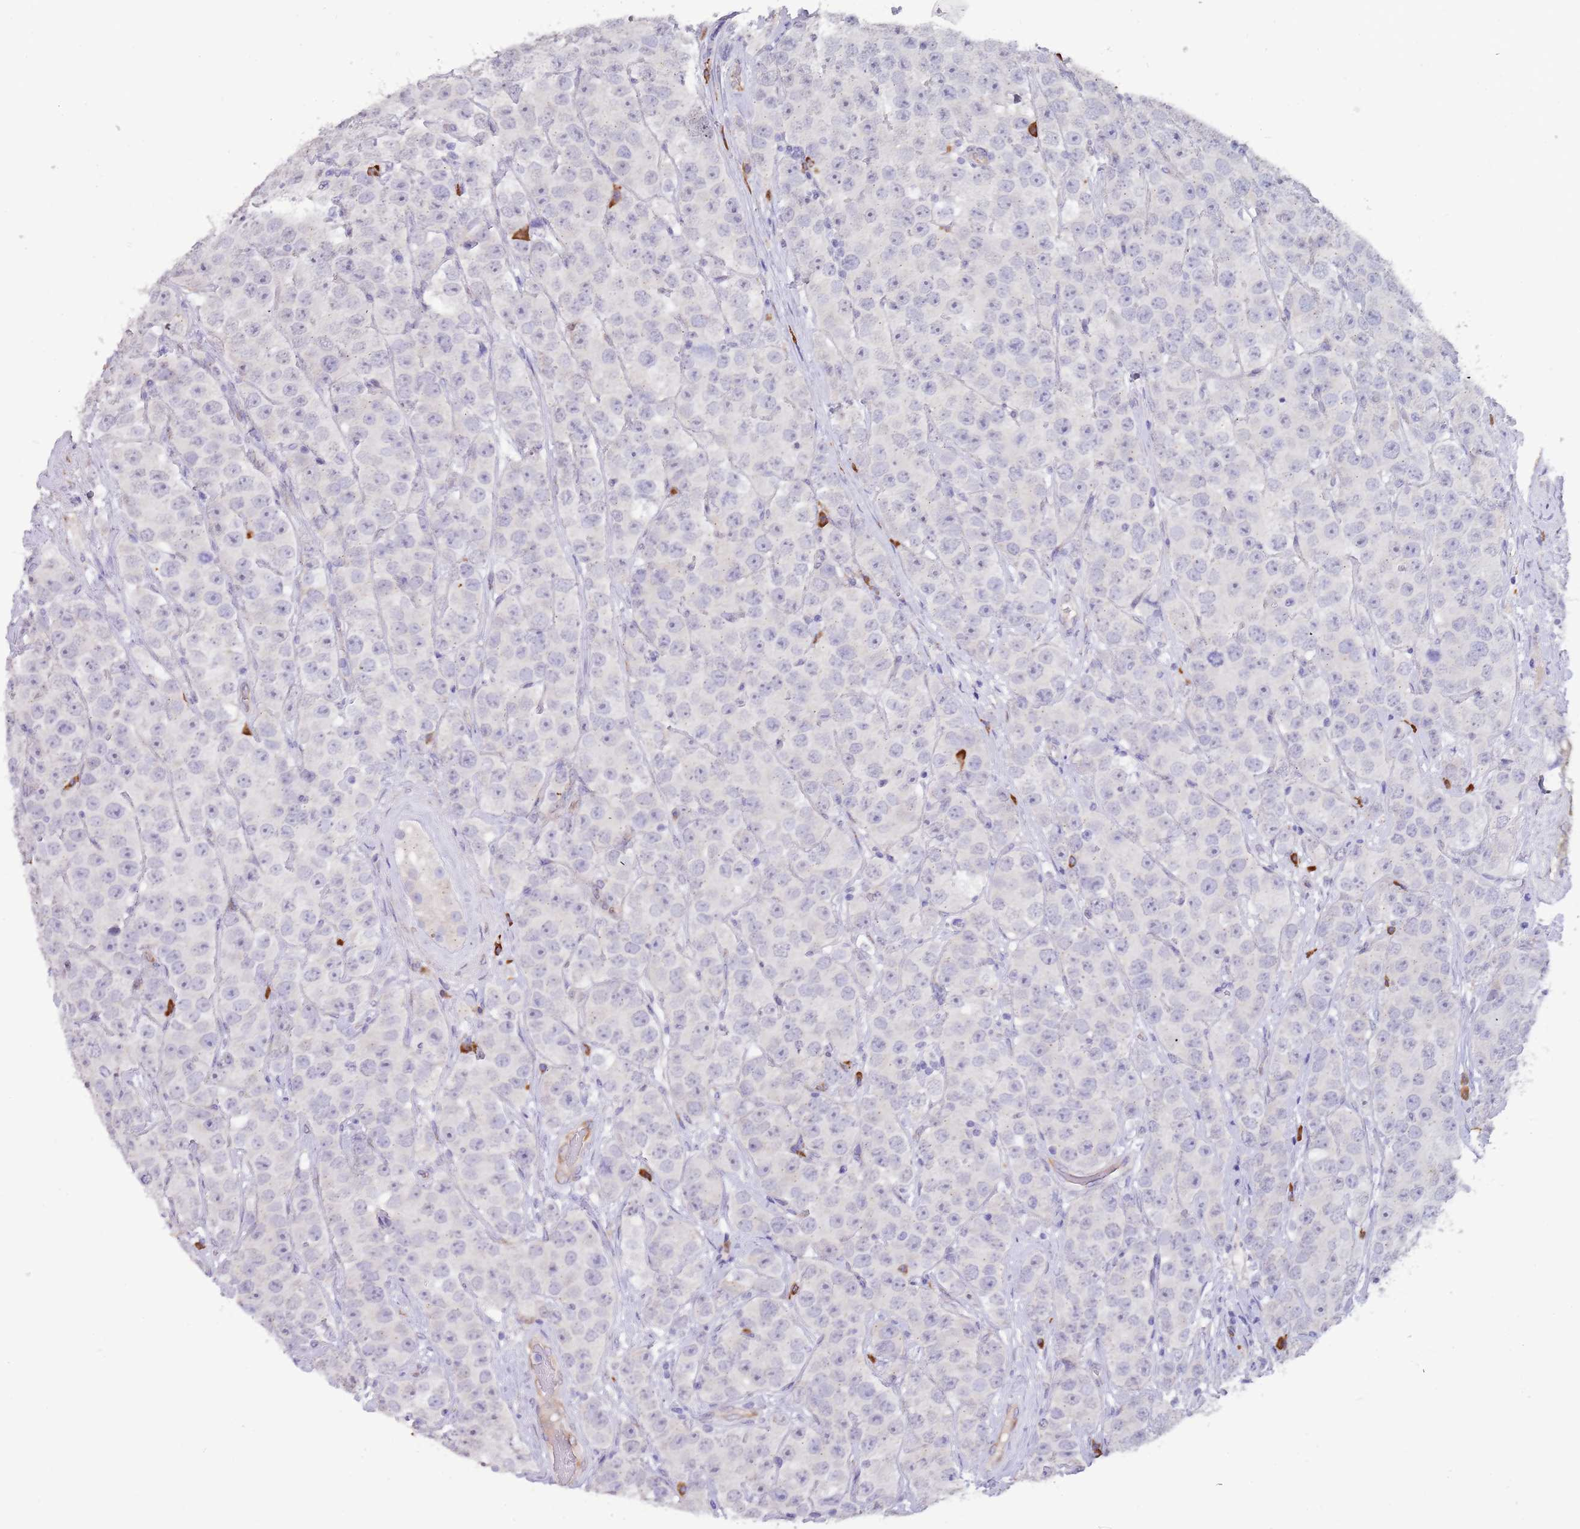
{"staining": {"intensity": "negative", "quantity": "none", "location": "none"}, "tissue": "testis cancer", "cell_type": "Tumor cells", "image_type": "cancer", "snomed": [{"axis": "morphology", "description": "Seminoma, NOS"}, {"axis": "topography", "description": "Testis"}], "caption": "A micrograph of human testis cancer (seminoma) is negative for staining in tumor cells.", "gene": "TNRC6C", "patient": {"sex": "male", "age": 28}}